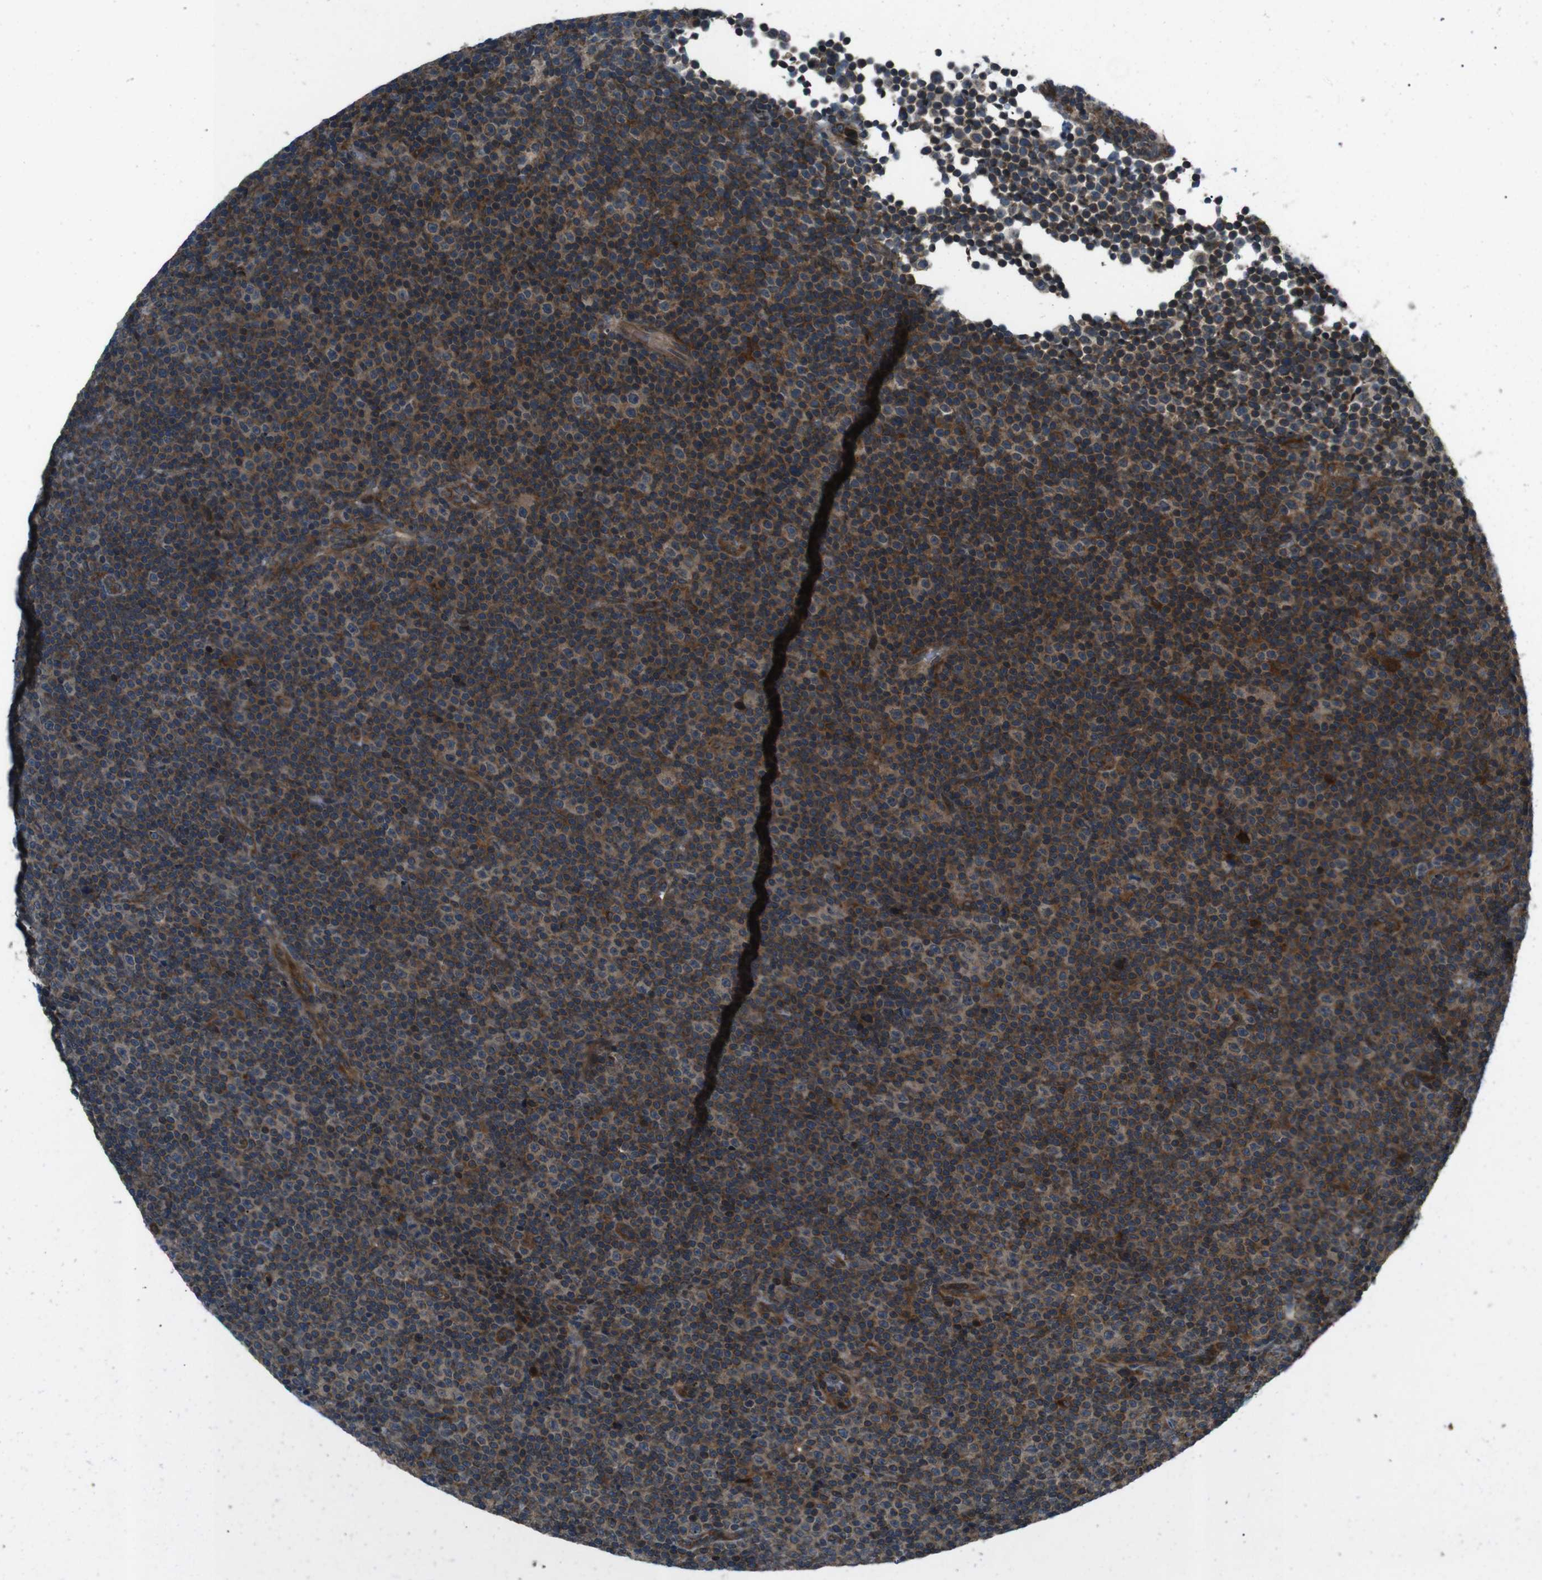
{"staining": {"intensity": "moderate", "quantity": "<25%", "location": "cytoplasmic/membranous"}, "tissue": "lymphoma", "cell_type": "Tumor cells", "image_type": "cancer", "snomed": [{"axis": "morphology", "description": "Malignant lymphoma, non-Hodgkin's type, Low grade"}, {"axis": "topography", "description": "Lymph node"}], "caption": "Moderate cytoplasmic/membranous staining for a protein is appreciated in about <25% of tumor cells of low-grade malignant lymphoma, non-Hodgkin's type using immunohistochemistry (IHC).", "gene": "SLC27A4", "patient": {"sex": "female", "age": 67}}